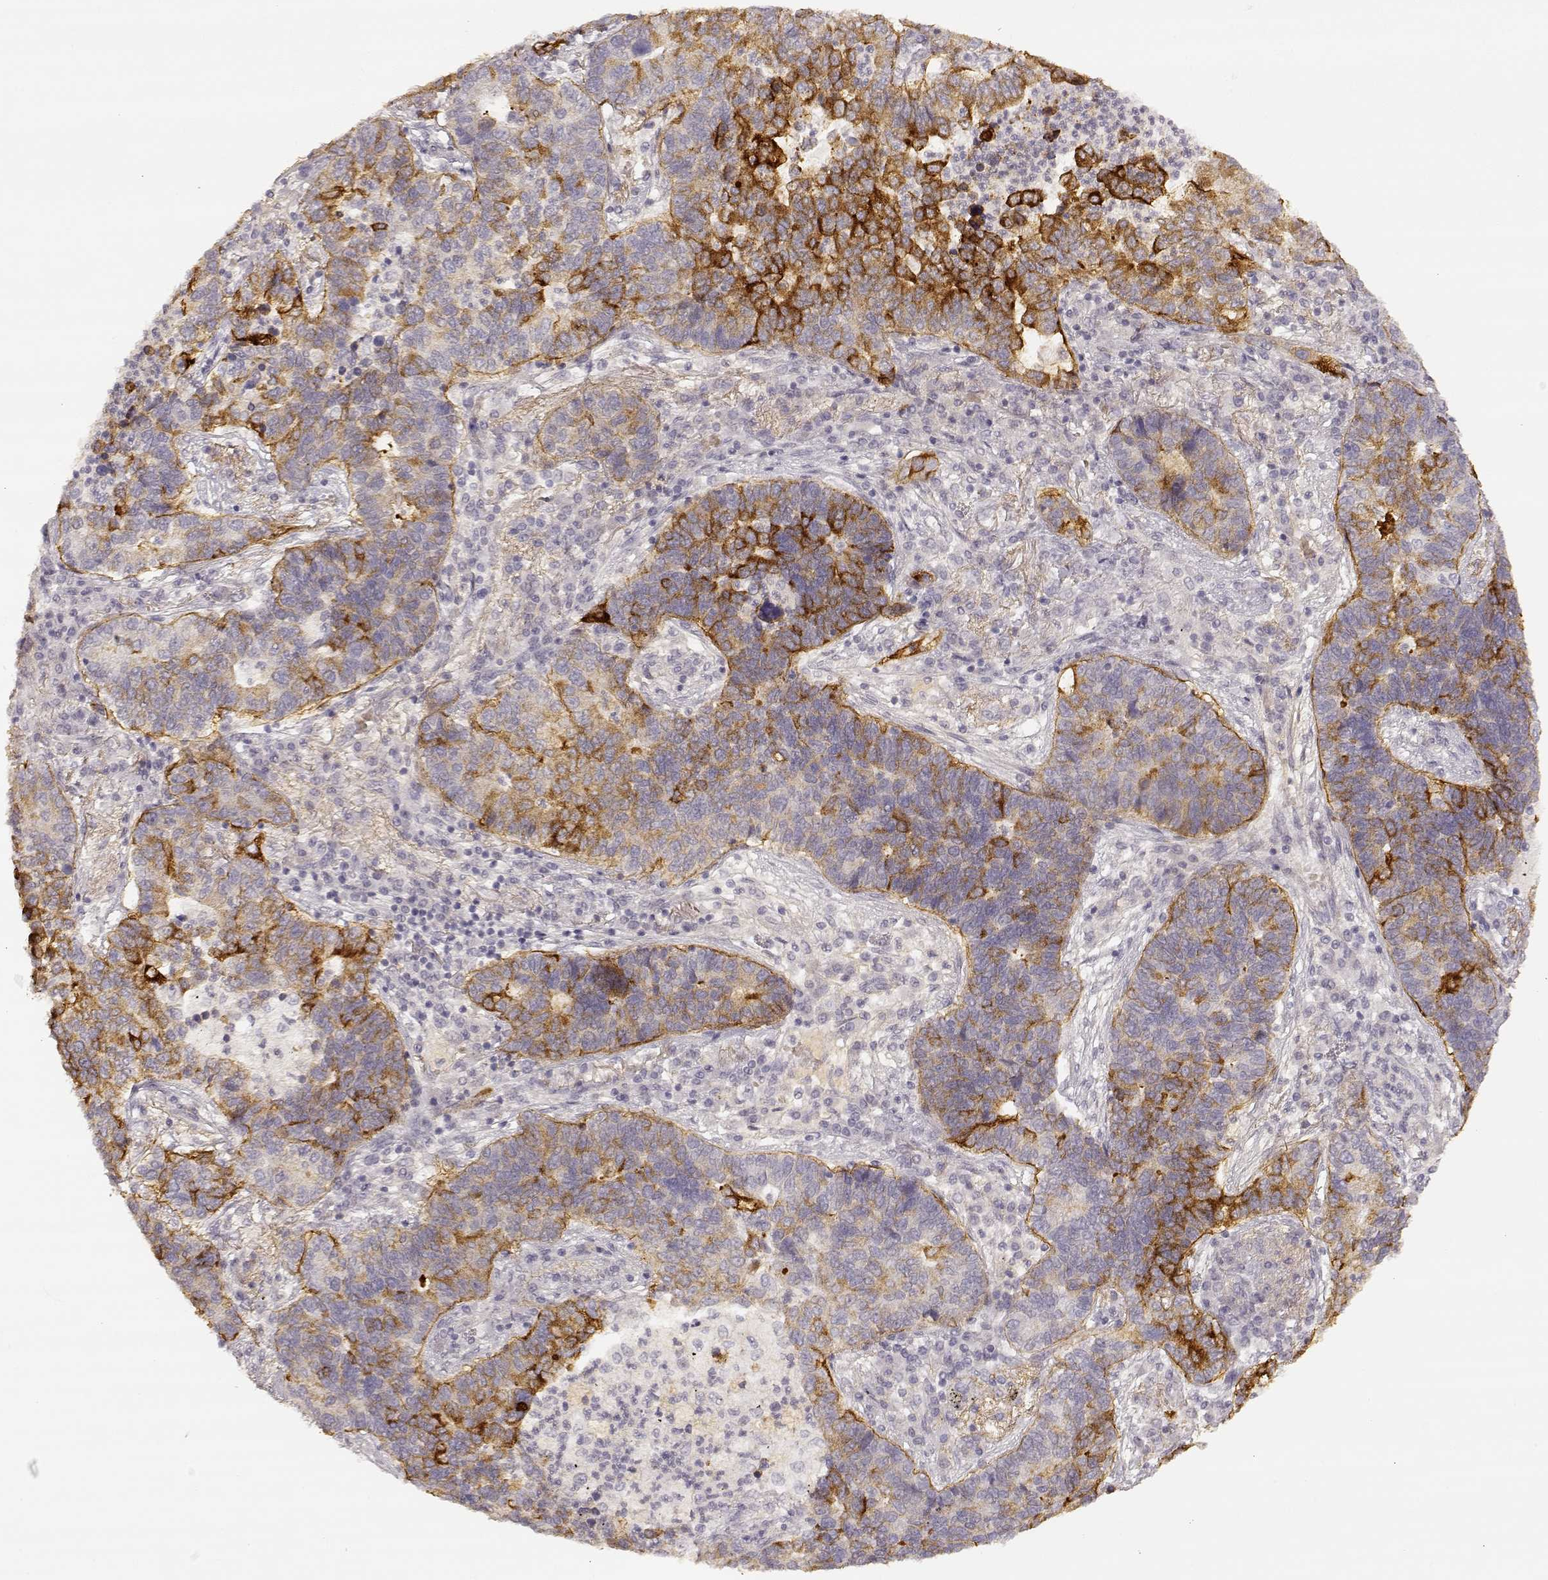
{"staining": {"intensity": "strong", "quantity": "<25%", "location": "cytoplasmic/membranous"}, "tissue": "lung cancer", "cell_type": "Tumor cells", "image_type": "cancer", "snomed": [{"axis": "morphology", "description": "Adenocarcinoma, NOS"}, {"axis": "topography", "description": "Lung"}], "caption": "A micrograph of lung adenocarcinoma stained for a protein exhibits strong cytoplasmic/membranous brown staining in tumor cells.", "gene": "LAMC2", "patient": {"sex": "female", "age": 57}}